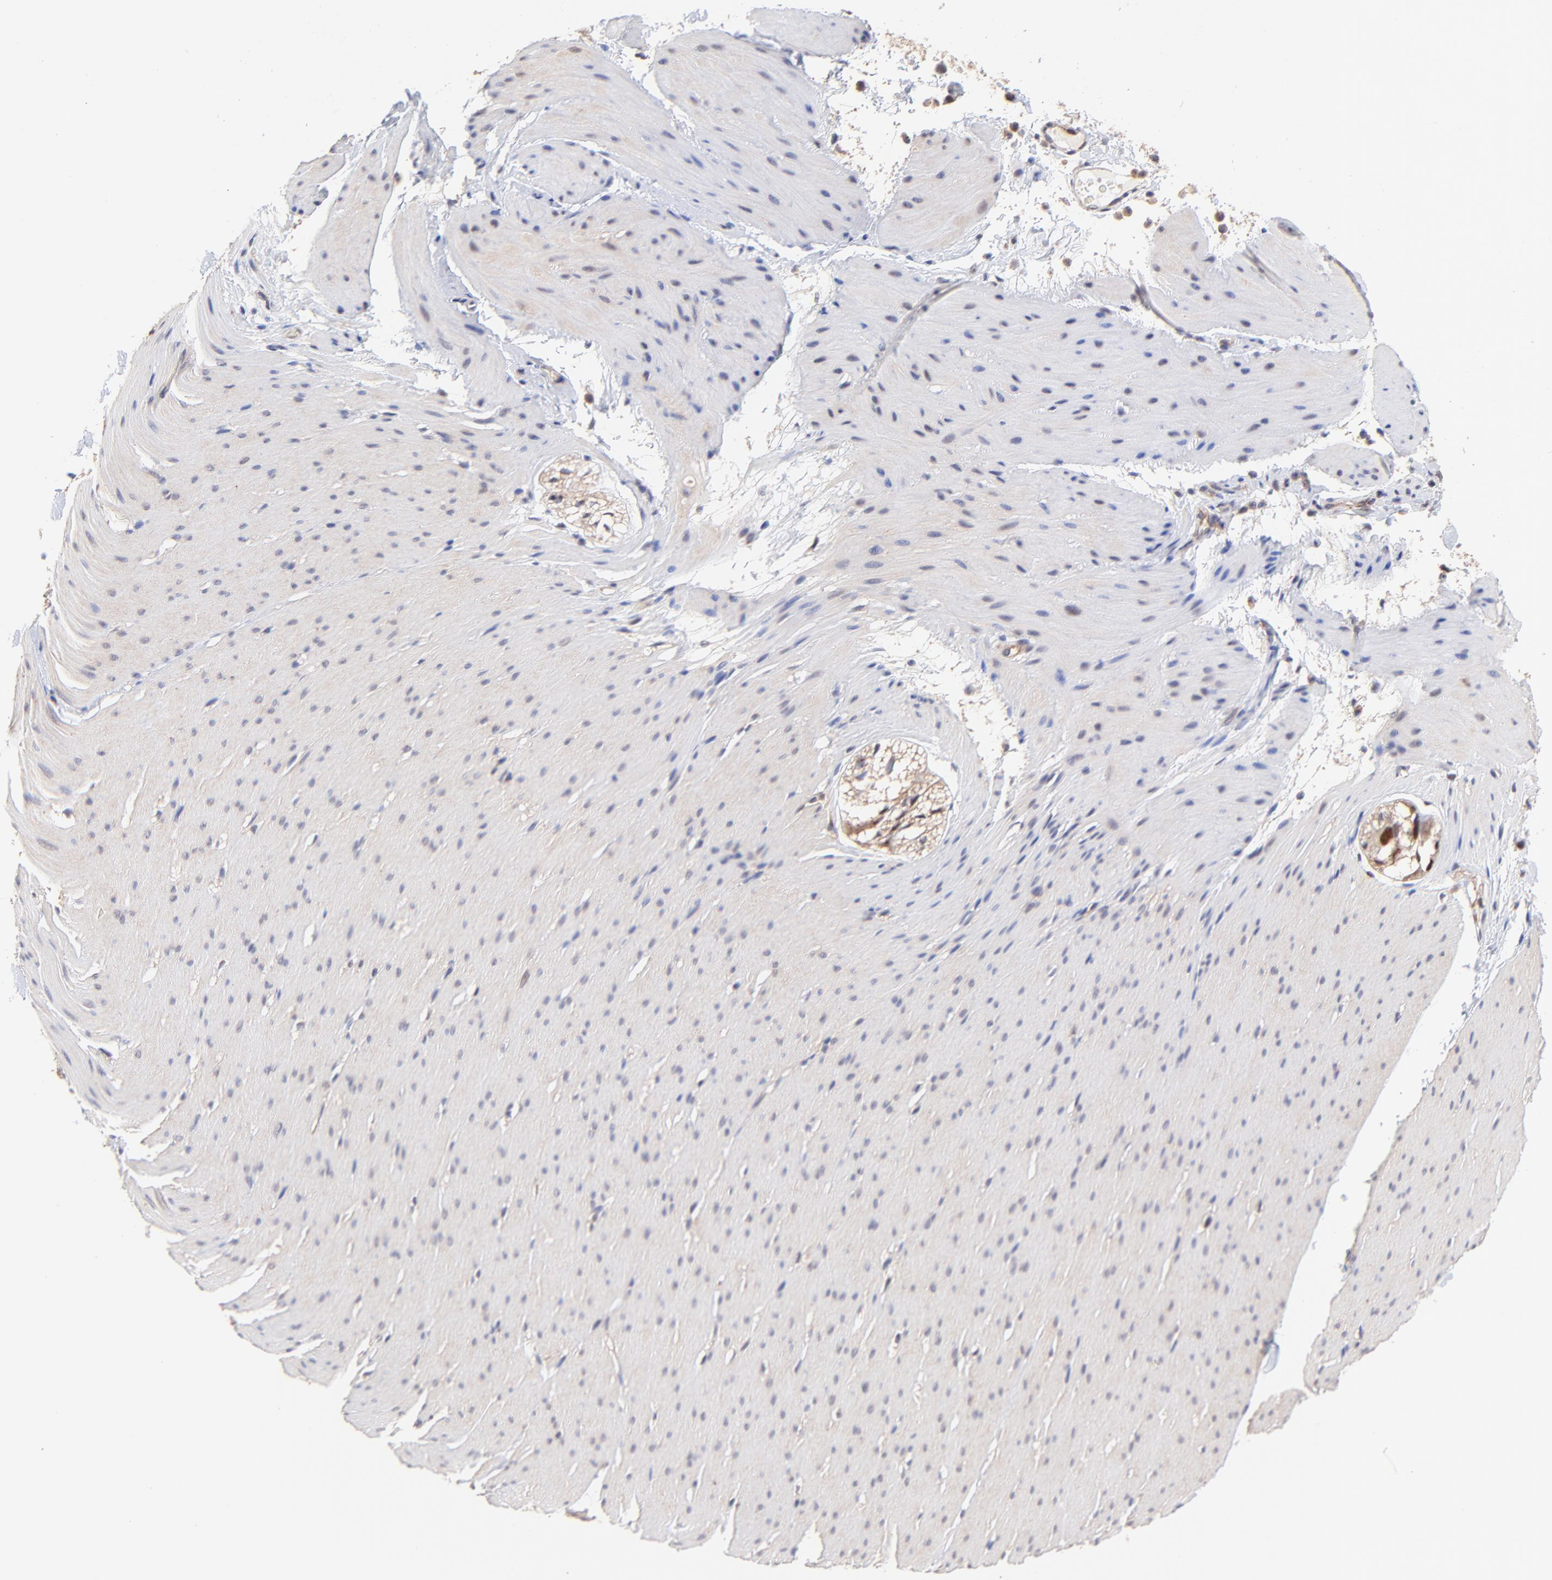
{"staining": {"intensity": "weak", "quantity": ">75%", "location": "cytoplasmic/membranous"}, "tissue": "smooth muscle", "cell_type": "Smooth muscle cells", "image_type": "normal", "snomed": [{"axis": "morphology", "description": "Normal tissue, NOS"}, {"axis": "topography", "description": "Smooth muscle"}, {"axis": "topography", "description": "Colon"}], "caption": "The photomicrograph demonstrates staining of benign smooth muscle, revealing weak cytoplasmic/membranous protein staining (brown color) within smooth muscle cells.", "gene": "PSMA6", "patient": {"sex": "male", "age": 67}}